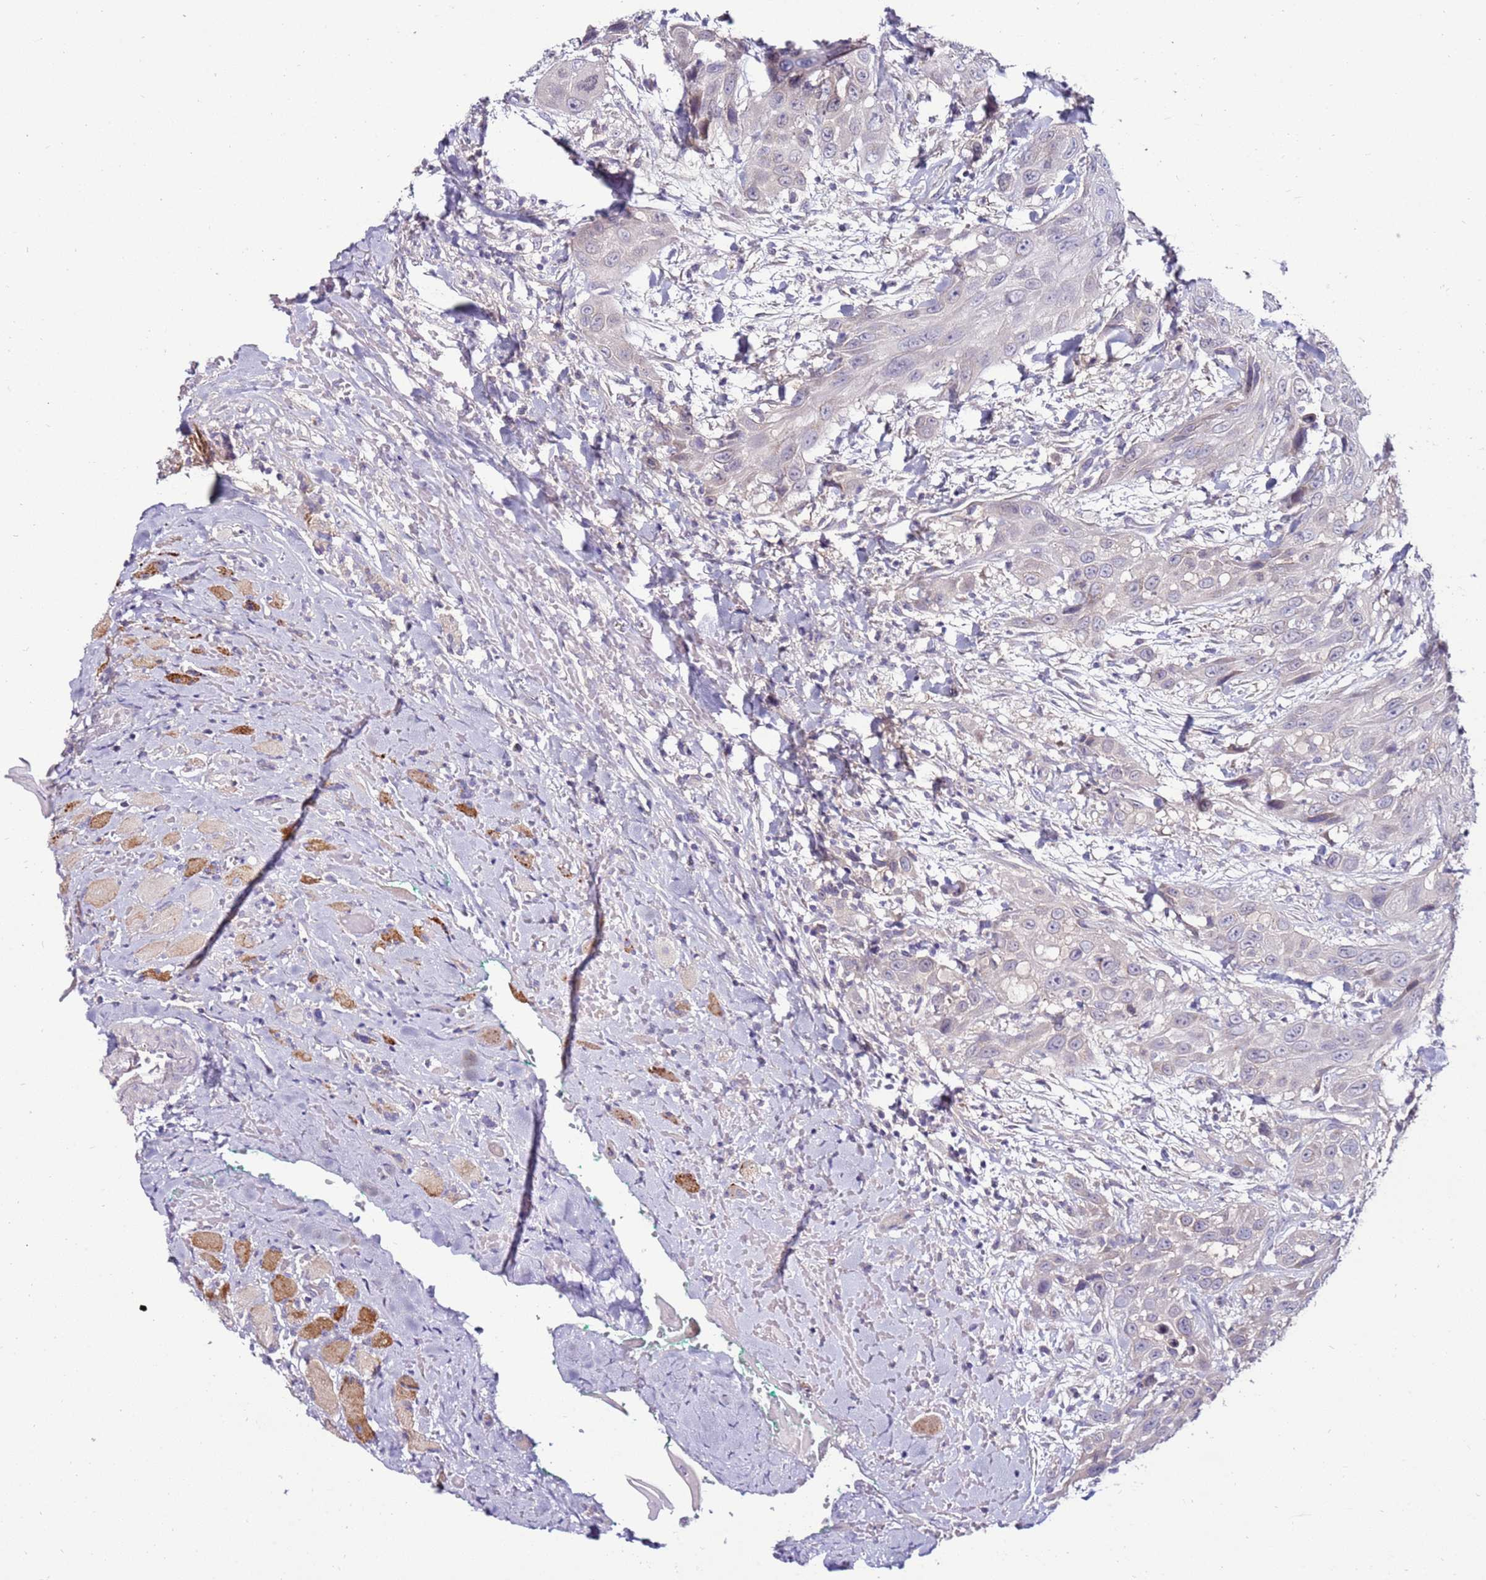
{"staining": {"intensity": "negative", "quantity": "none", "location": "none"}, "tissue": "head and neck cancer", "cell_type": "Tumor cells", "image_type": "cancer", "snomed": [{"axis": "morphology", "description": "Squamous cell carcinoma, NOS"}, {"axis": "topography", "description": "Head-Neck"}], "caption": "A histopathology image of human head and neck cancer (squamous cell carcinoma) is negative for staining in tumor cells.", "gene": "GPN3", "patient": {"sex": "male", "age": 81}}